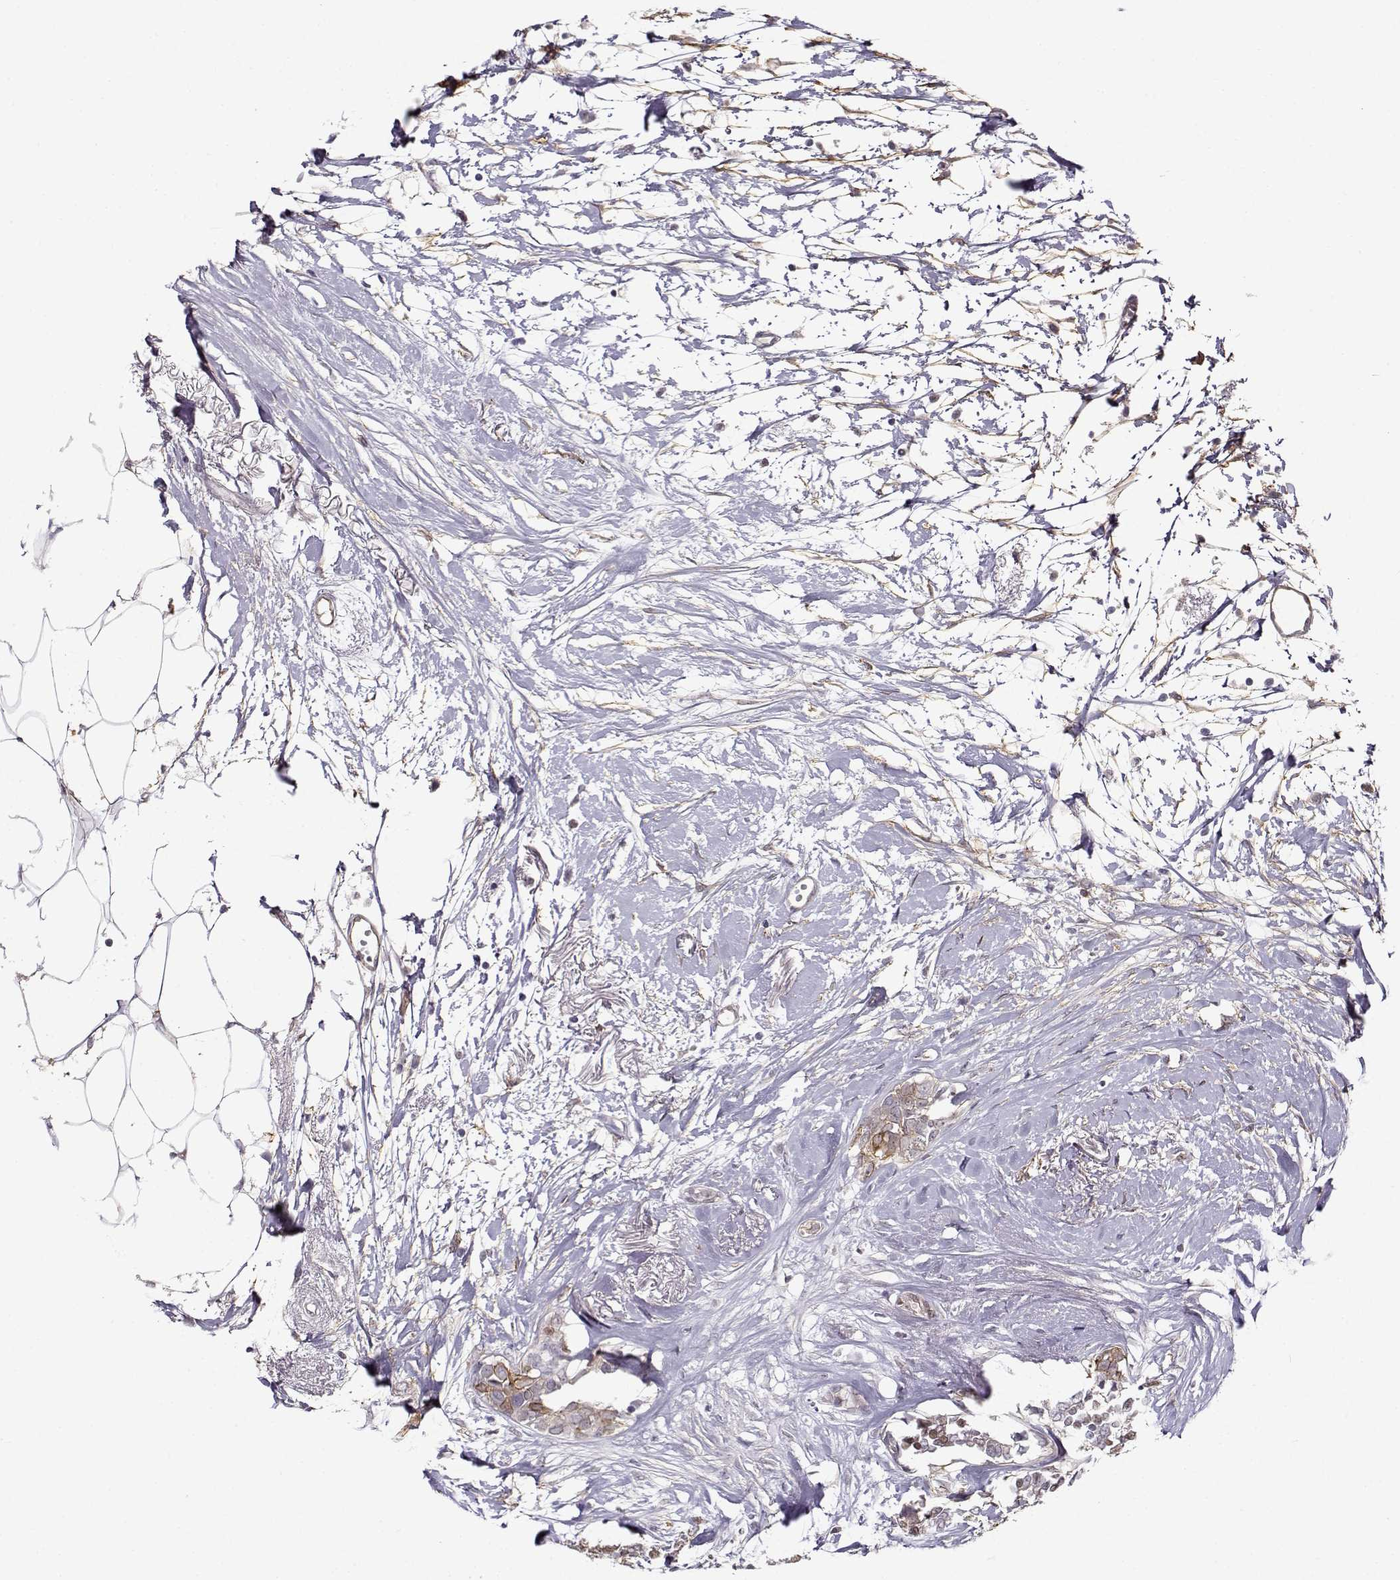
{"staining": {"intensity": "negative", "quantity": "none", "location": "none"}, "tissue": "breast cancer", "cell_type": "Tumor cells", "image_type": "cancer", "snomed": [{"axis": "morphology", "description": "Duct carcinoma"}, {"axis": "topography", "description": "Breast"}], "caption": "An image of infiltrating ductal carcinoma (breast) stained for a protein shows no brown staining in tumor cells. (DAB (3,3'-diaminobenzidine) IHC visualized using brightfield microscopy, high magnification).", "gene": "BACH1", "patient": {"sex": "female", "age": 40}}